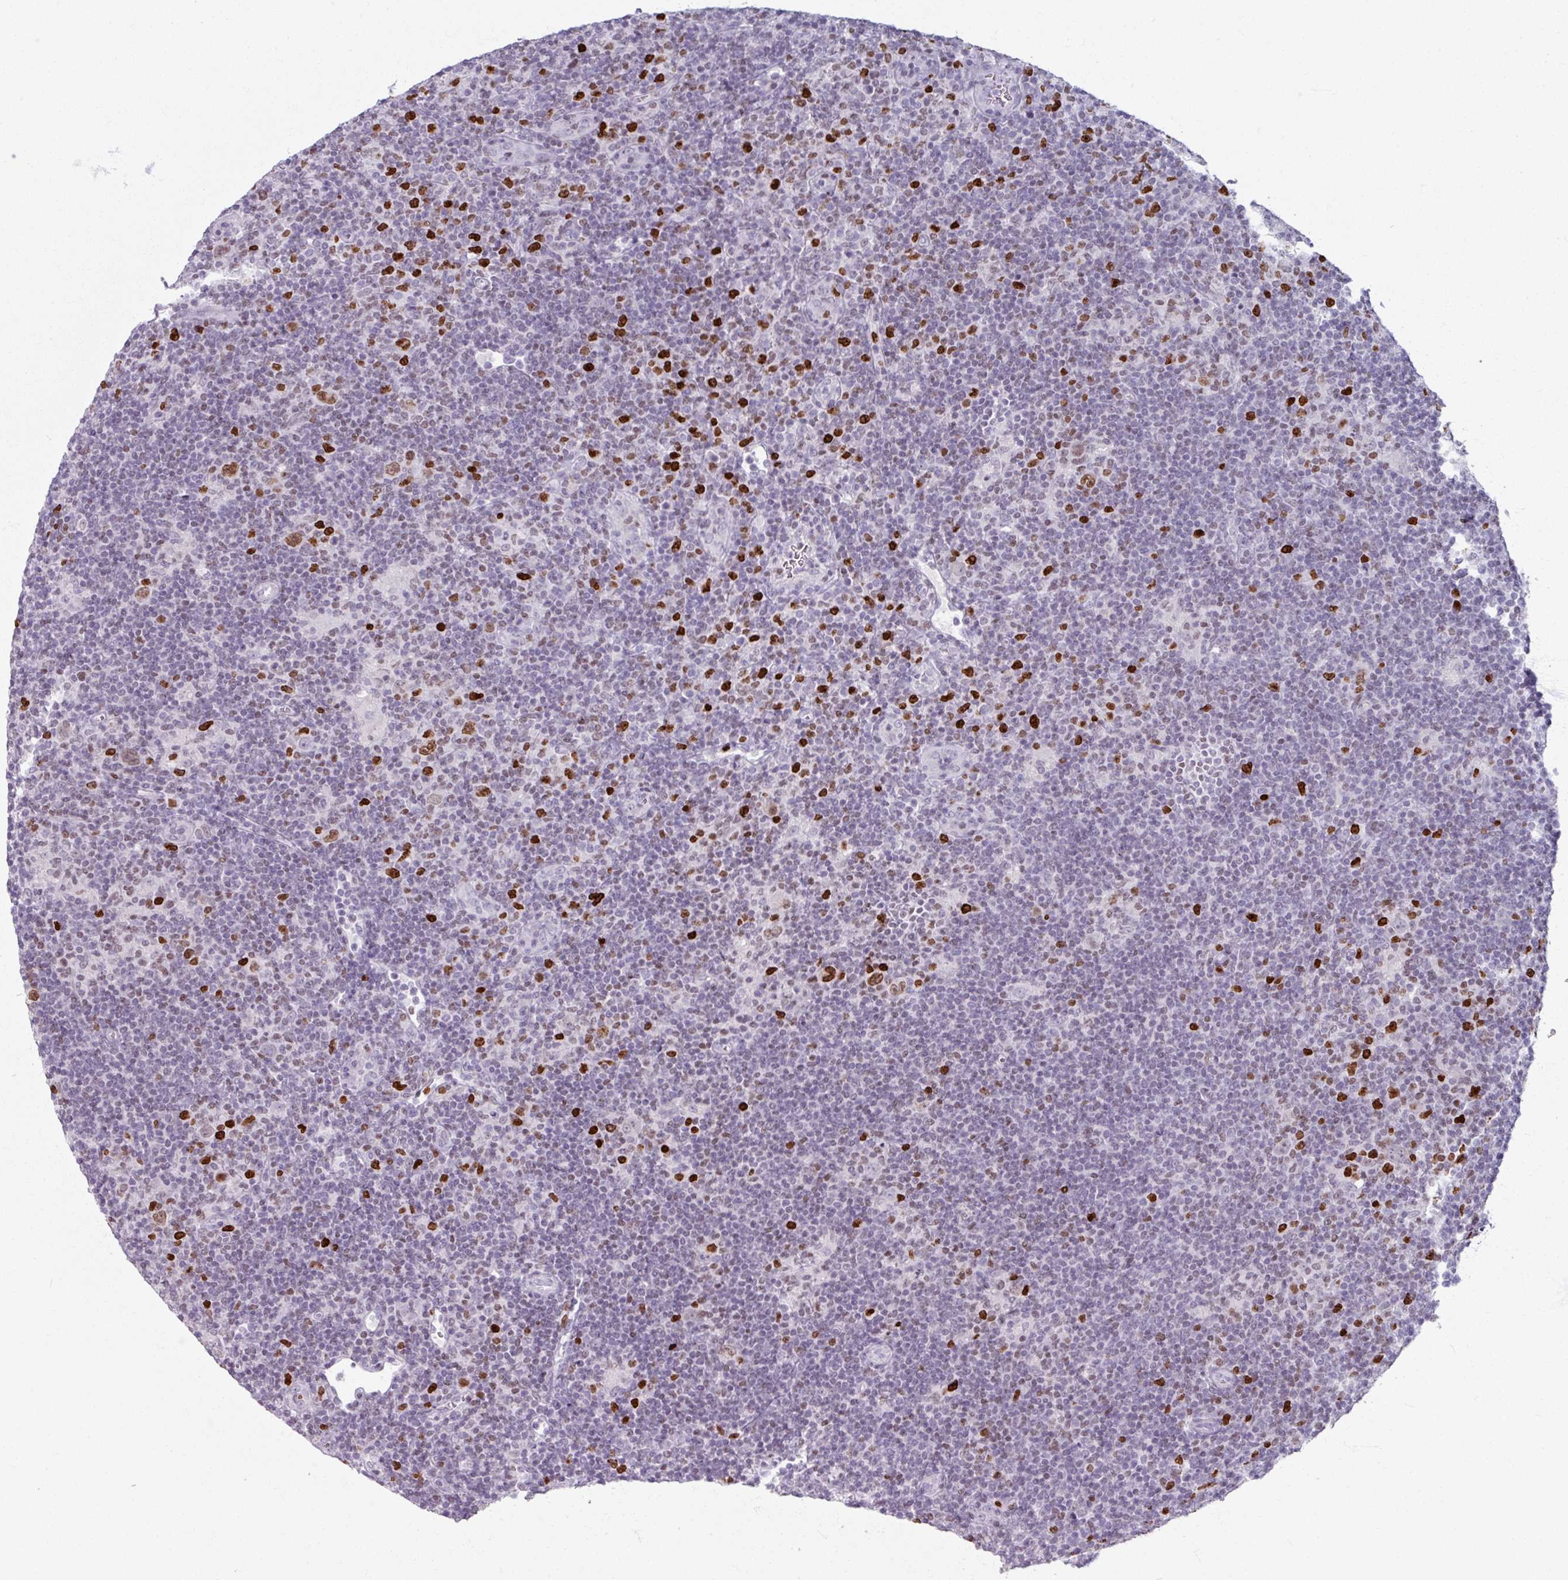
{"staining": {"intensity": "moderate", "quantity": ">75%", "location": "nuclear"}, "tissue": "lymphoma", "cell_type": "Tumor cells", "image_type": "cancer", "snomed": [{"axis": "morphology", "description": "Hodgkin's disease, NOS"}, {"axis": "topography", "description": "Lymph node"}], "caption": "Brown immunohistochemical staining in human Hodgkin's disease displays moderate nuclear staining in about >75% of tumor cells.", "gene": "ATAD2", "patient": {"sex": "female", "age": 57}}